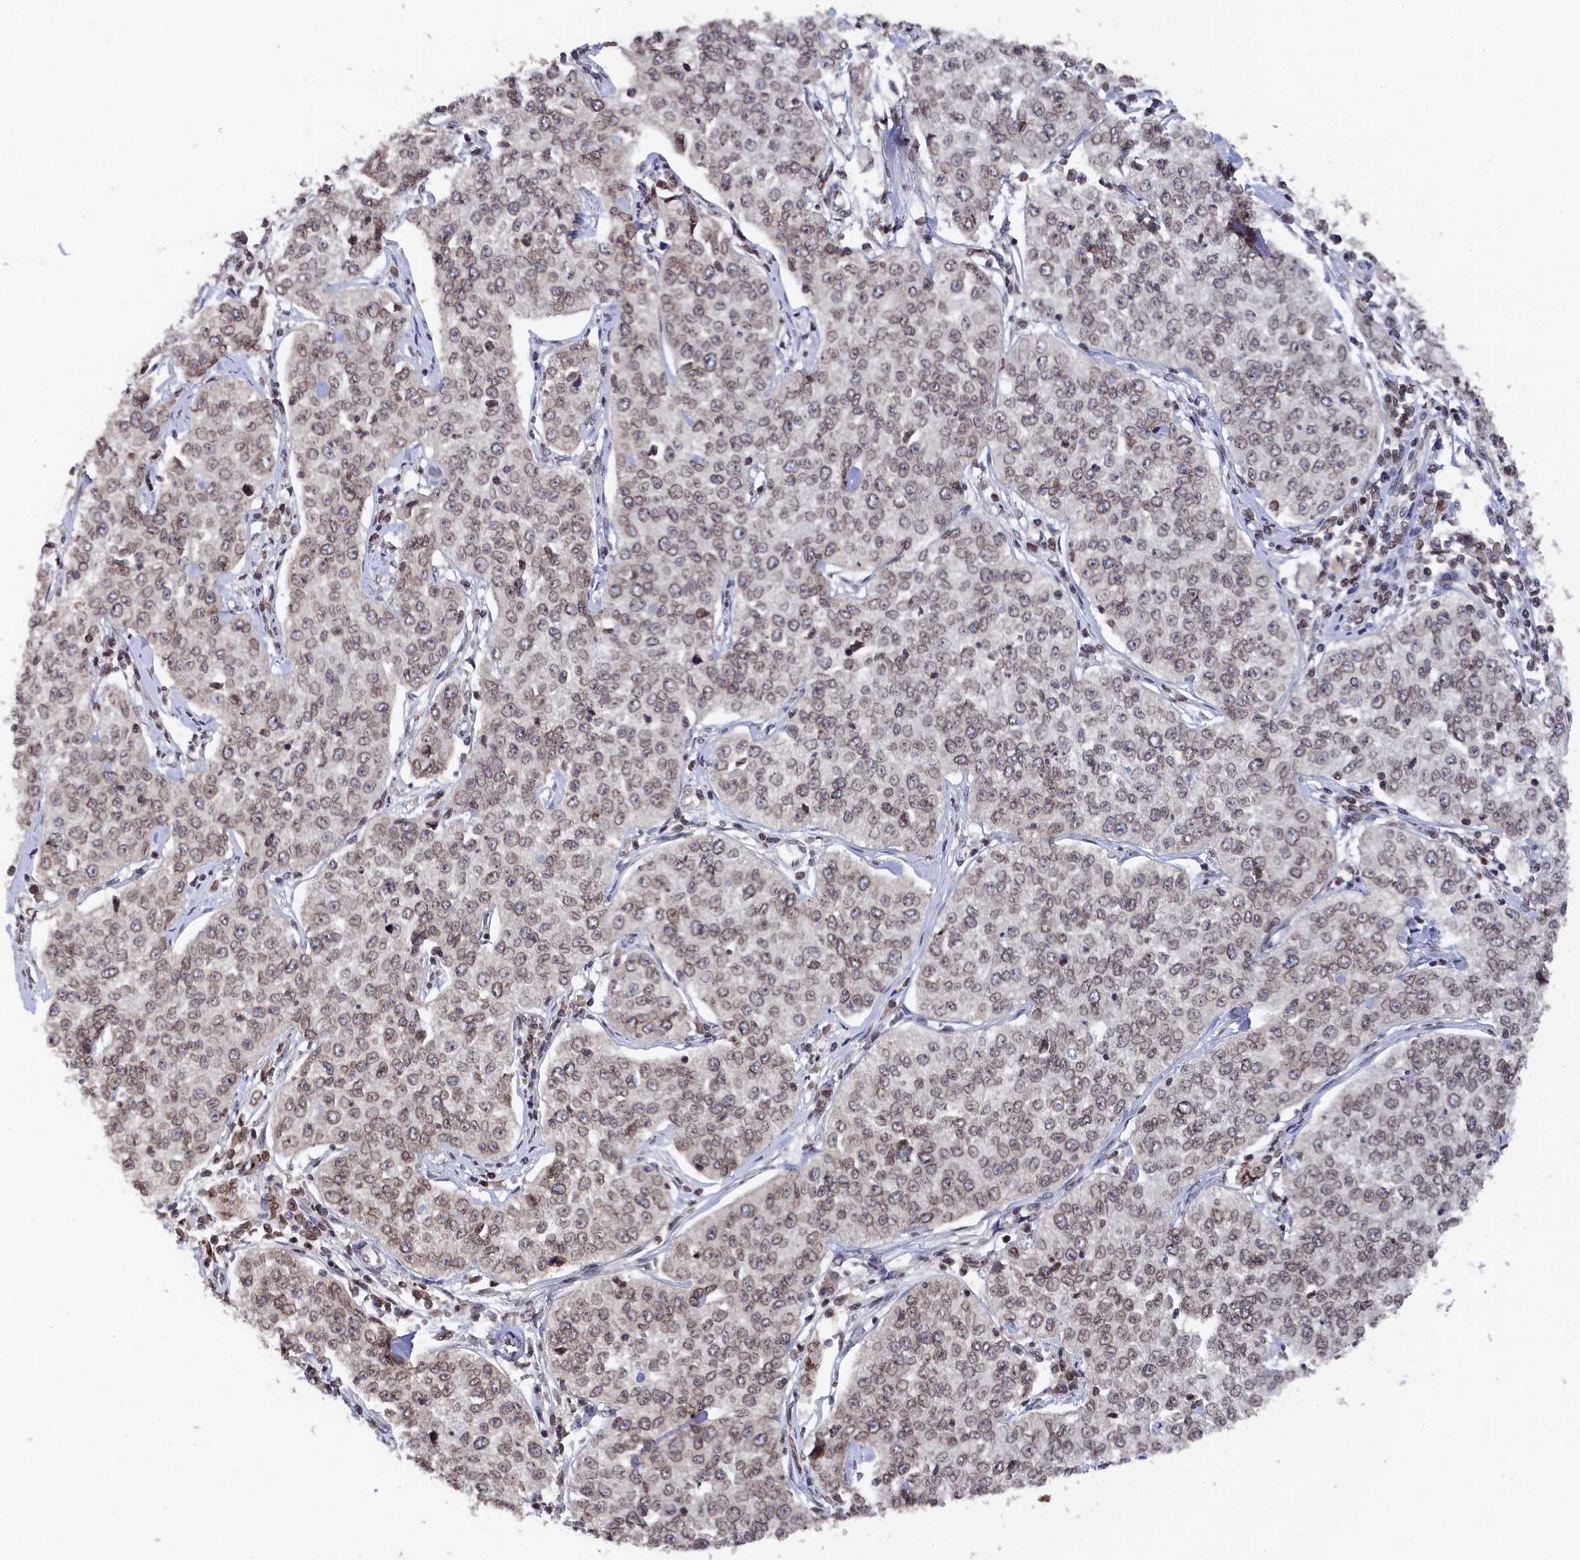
{"staining": {"intensity": "weak", "quantity": ">75%", "location": "cytoplasmic/membranous,nuclear"}, "tissue": "cervical cancer", "cell_type": "Tumor cells", "image_type": "cancer", "snomed": [{"axis": "morphology", "description": "Squamous cell carcinoma, NOS"}, {"axis": "topography", "description": "Cervix"}], "caption": "A low amount of weak cytoplasmic/membranous and nuclear expression is identified in approximately >75% of tumor cells in squamous cell carcinoma (cervical) tissue.", "gene": "ANKEF1", "patient": {"sex": "female", "age": 35}}